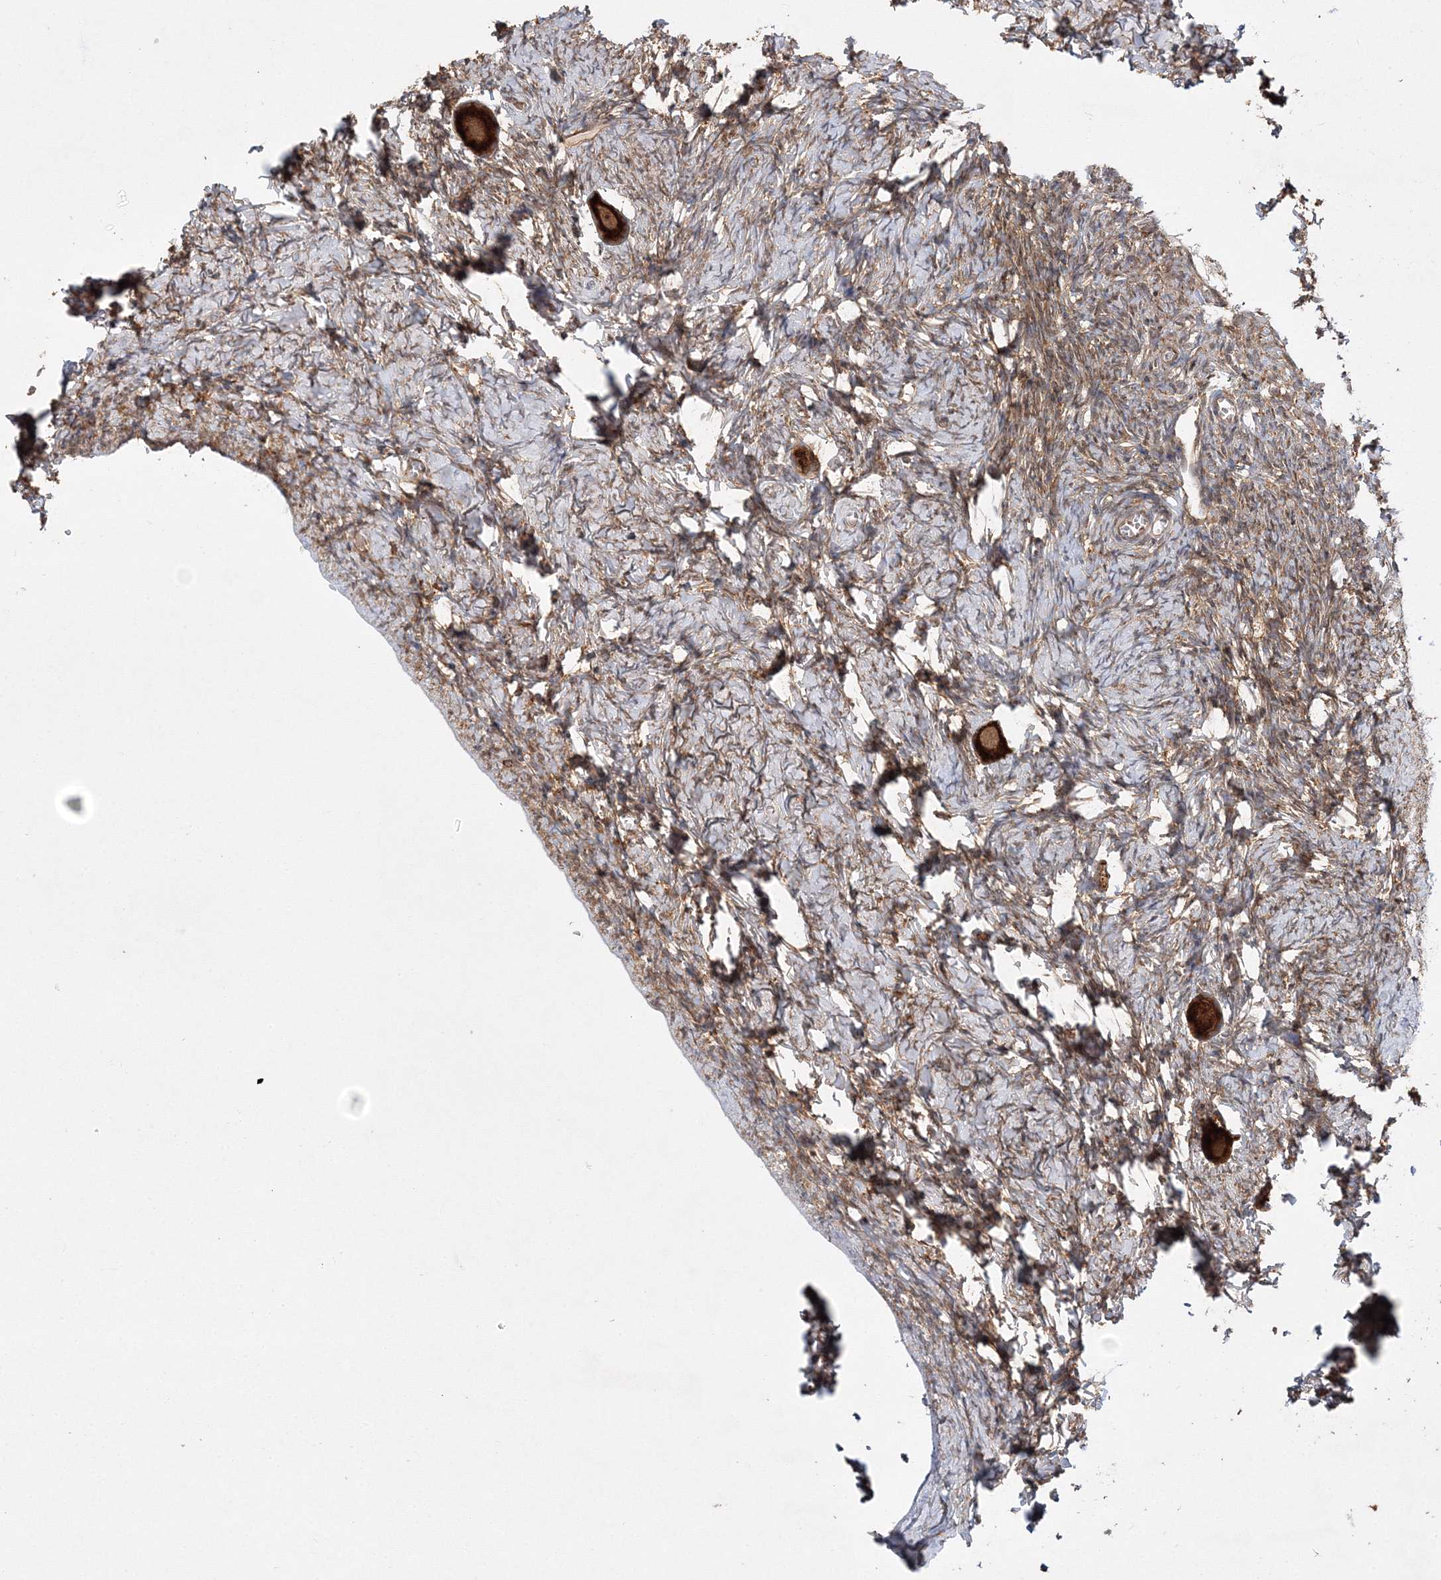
{"staining": {"intensity": "strong", "quantity": ">75%", "location": "cytoplasmic/membranous"}, "tissue": "ovary", "cell_type": "Follicle cells", "image_type": "normal", "snomed": [{"axis": "morphology", "description": "Normal tissue, NOS"}, {"axis": "topography", "description": "Ovary"}], "caption": "Ovary stained with a brown dye reveals strong cytoplasmic/membranous positive expression in about >75% of follicle cells.", "gene": "WDR37", "patient": {"sex": "female", "age": 27}}